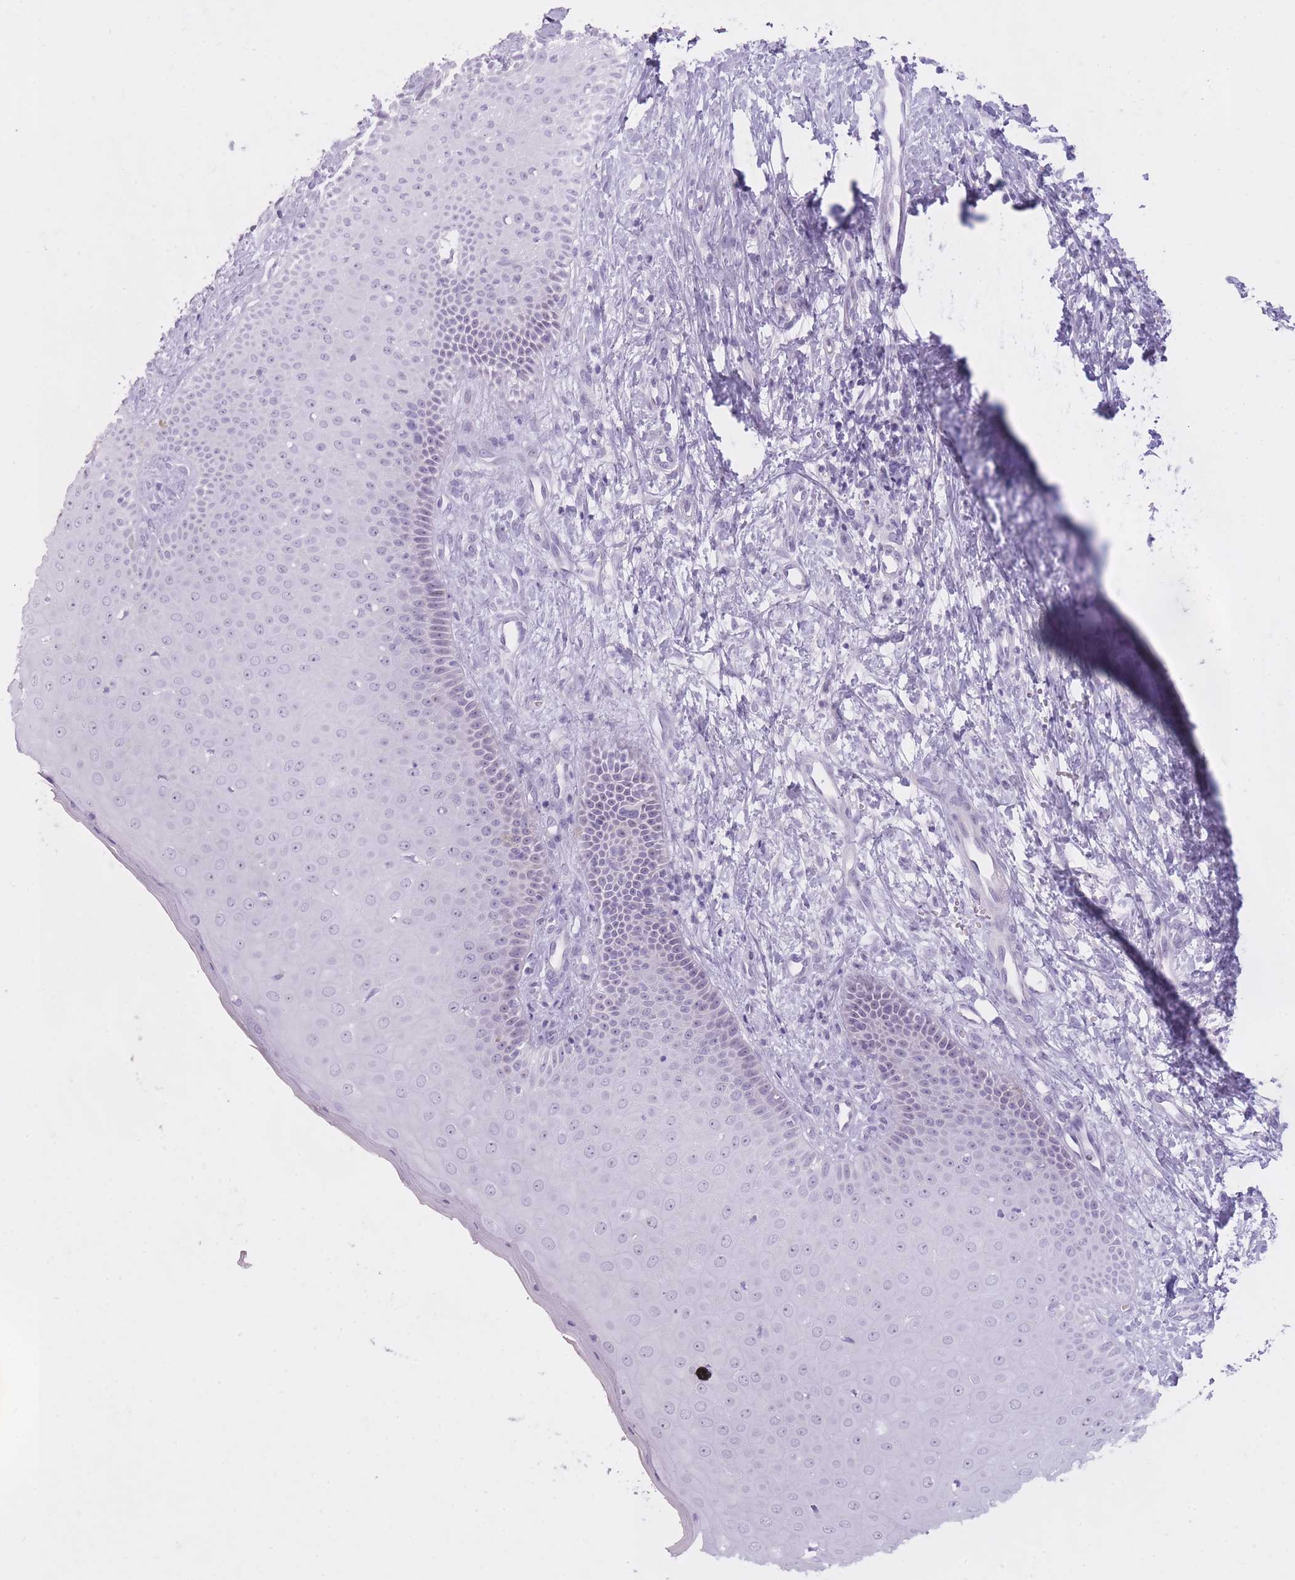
{"staining": {"intensity": "negative", "quantity": "none", "location": "none"}, "tissue": "skin", "cell_type": "Epidermal cells", "image_type": "normal", "snomed": [{"axis": "morphology", "description": "Normal tissue, NOS"}, {"axis": "topography", "description": "Anal"}], "caption": "Immunohistochemical staining of normal human skin reveals no significant expression in epidermal cells. (DAB IHC, high magnification).", "gene": "GOLGA6A", "patient": {"sex": "male", "age": 80}}